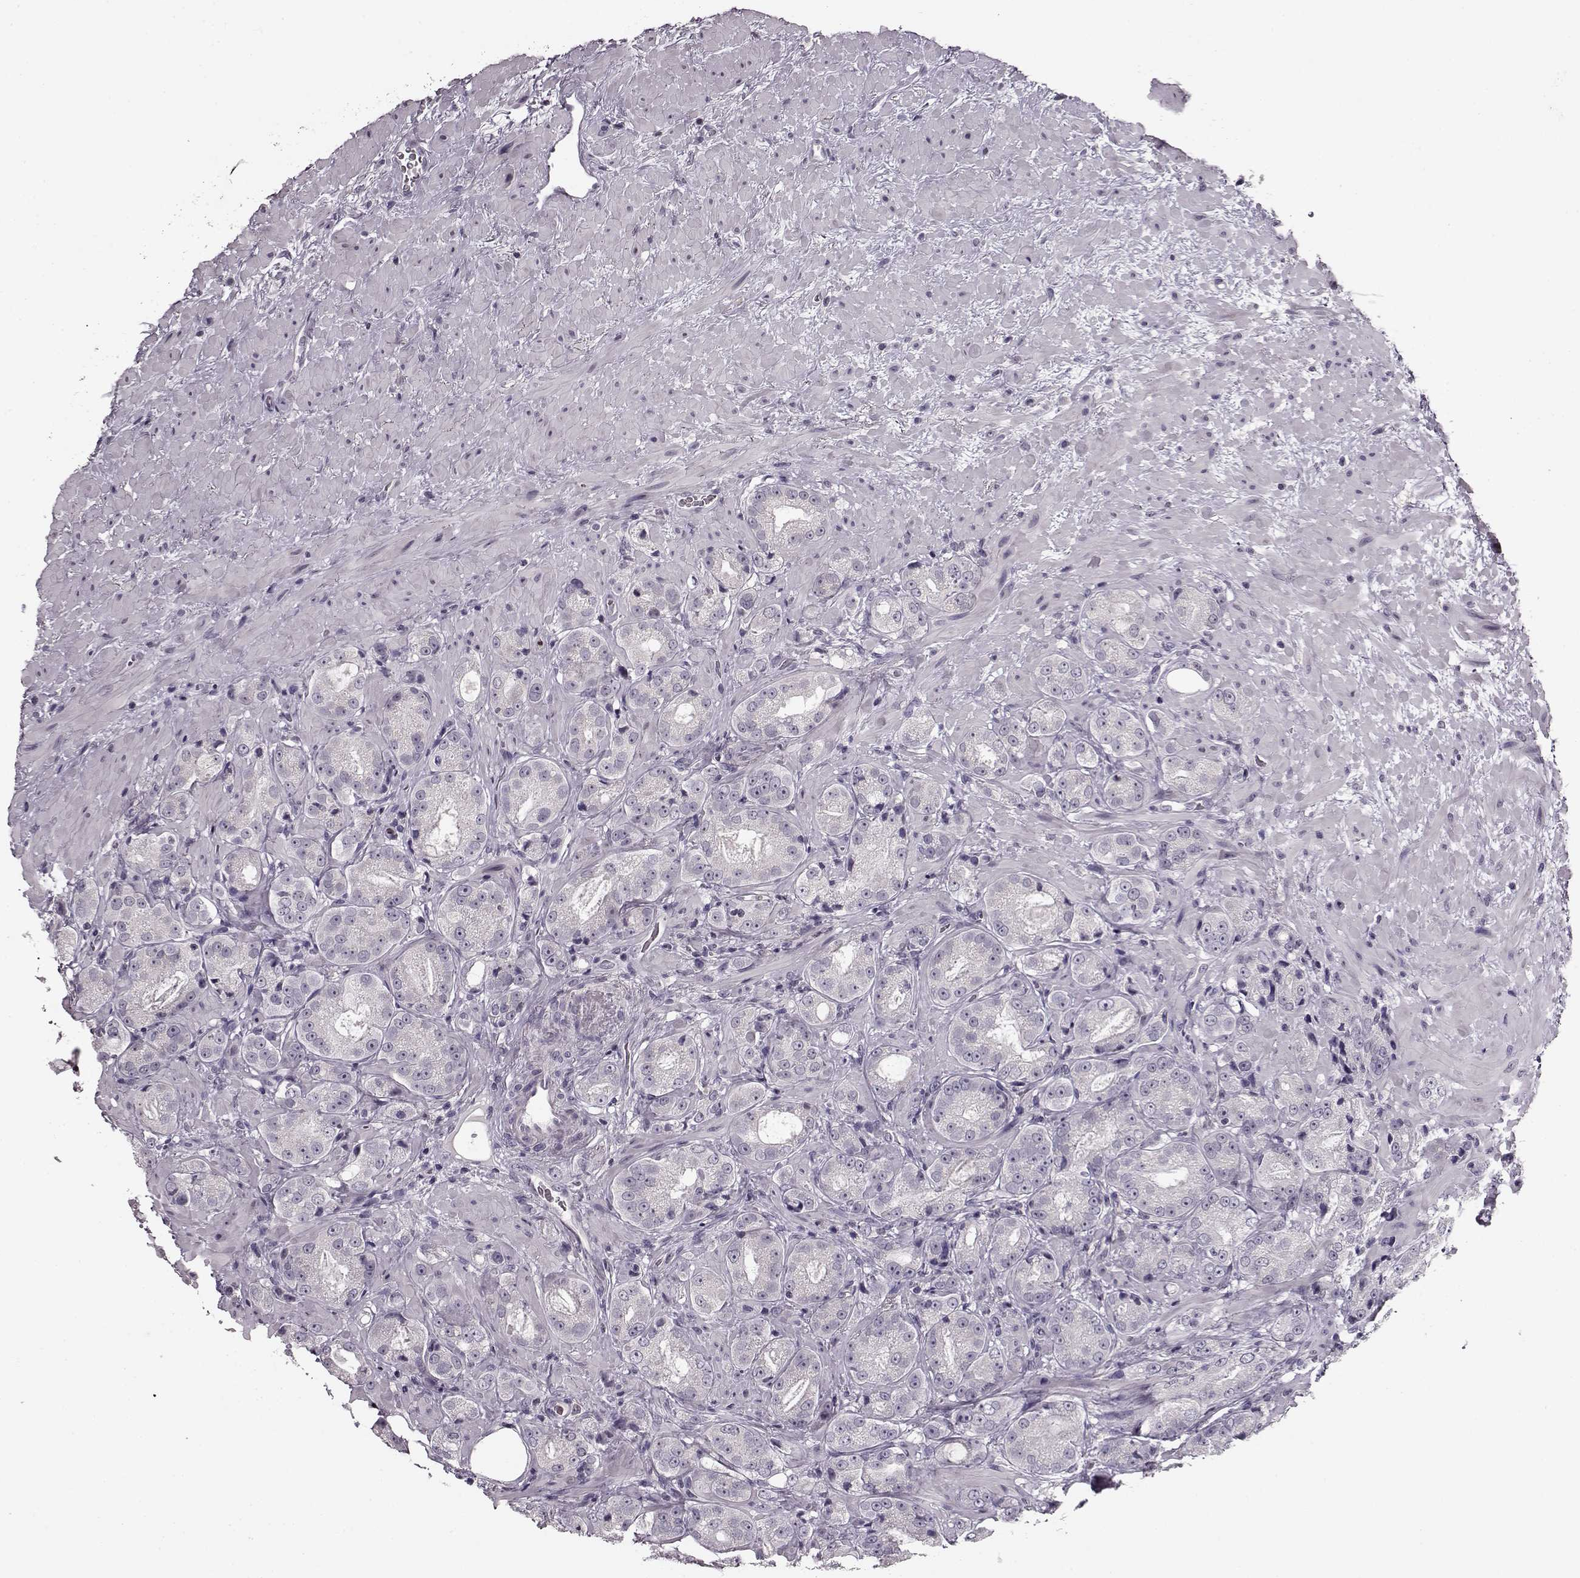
{"staining": {"intensity": "negative", "quantity": "none", "location": "none"}, "tissue": "prostate cancer", "cell_type": "Tumor cells", "image_type": "cancer", "snomed": [{"axis": "morphology", "description": "Normal tissue, NOS"}, {"axis": "morphology", "description": "Adenocarcinoma, High grade"}, {"axis": "topography", "description": "Prostate"}], "caption": "Prostate cancer stained for a protein using immunohistochemistry (IHC) exhibits no staining tumor cells.", "gene": "RP1L1", "patient": {"sex": "male", "age": 83}}